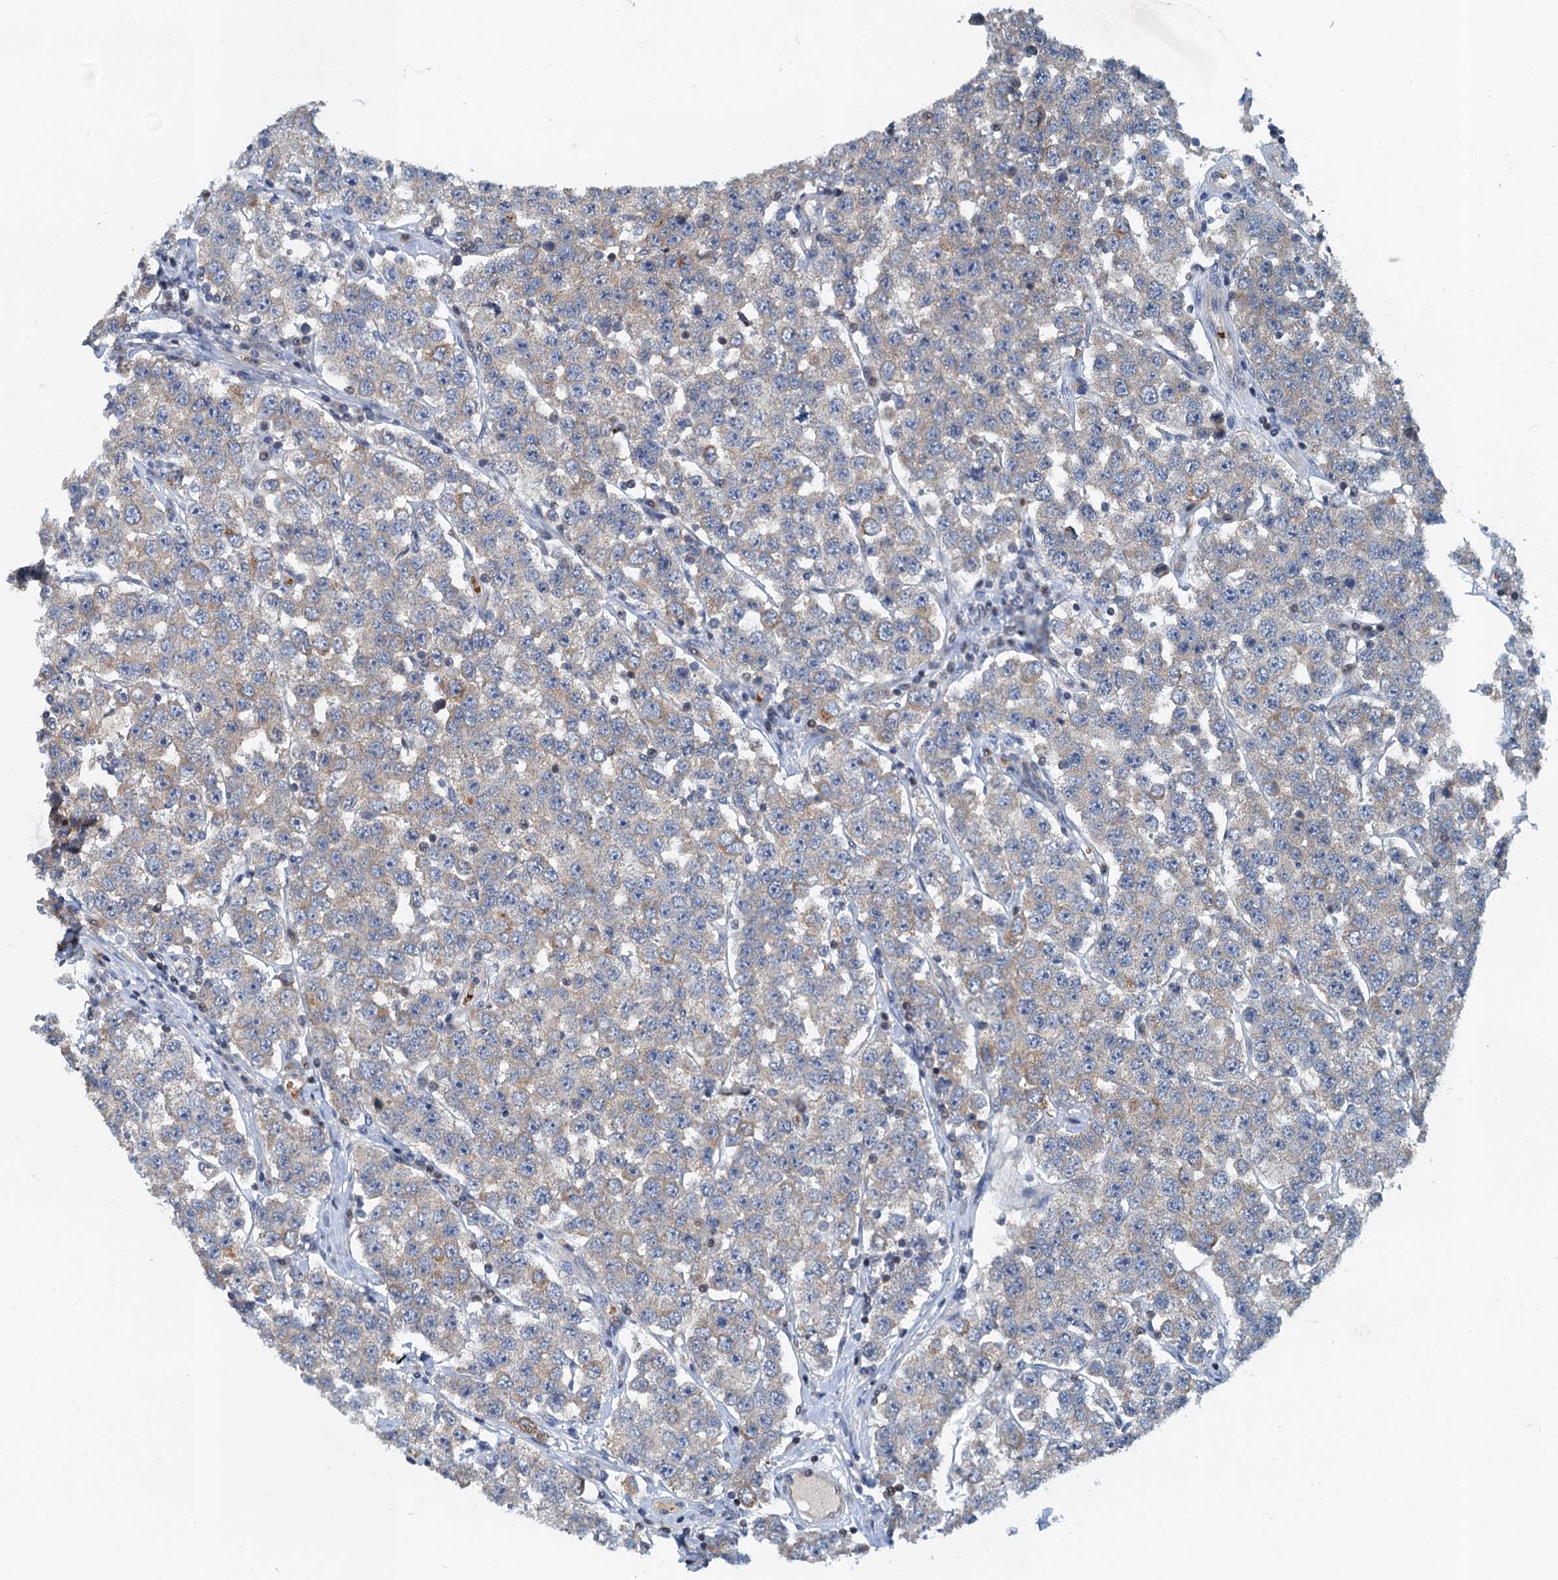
{"staining": {"intensity": "weak", "quantity": "25%-75%", "location": "cytoplasmic/membranous"}, "tissue": "testis cancer", "cell_type": "Tumor cells", "image_type": "cancer", "snomed": [{"axis": "morphology", "description": "Seminoma, NOS"}, {"axis": "topography", "description": "Testis"}], "caption": "IHC histopathology image of neoplastic tissue: human testis cancer (seminoma) stained using IHC displays low levels of weak protein expression localized specifically in the cytoplasmic/membranous of tumor cells, appearing as a cytoplasmic/membranous brown color.", "gene": "NBEA", "patient": {"sex": "male", "age": 28}}